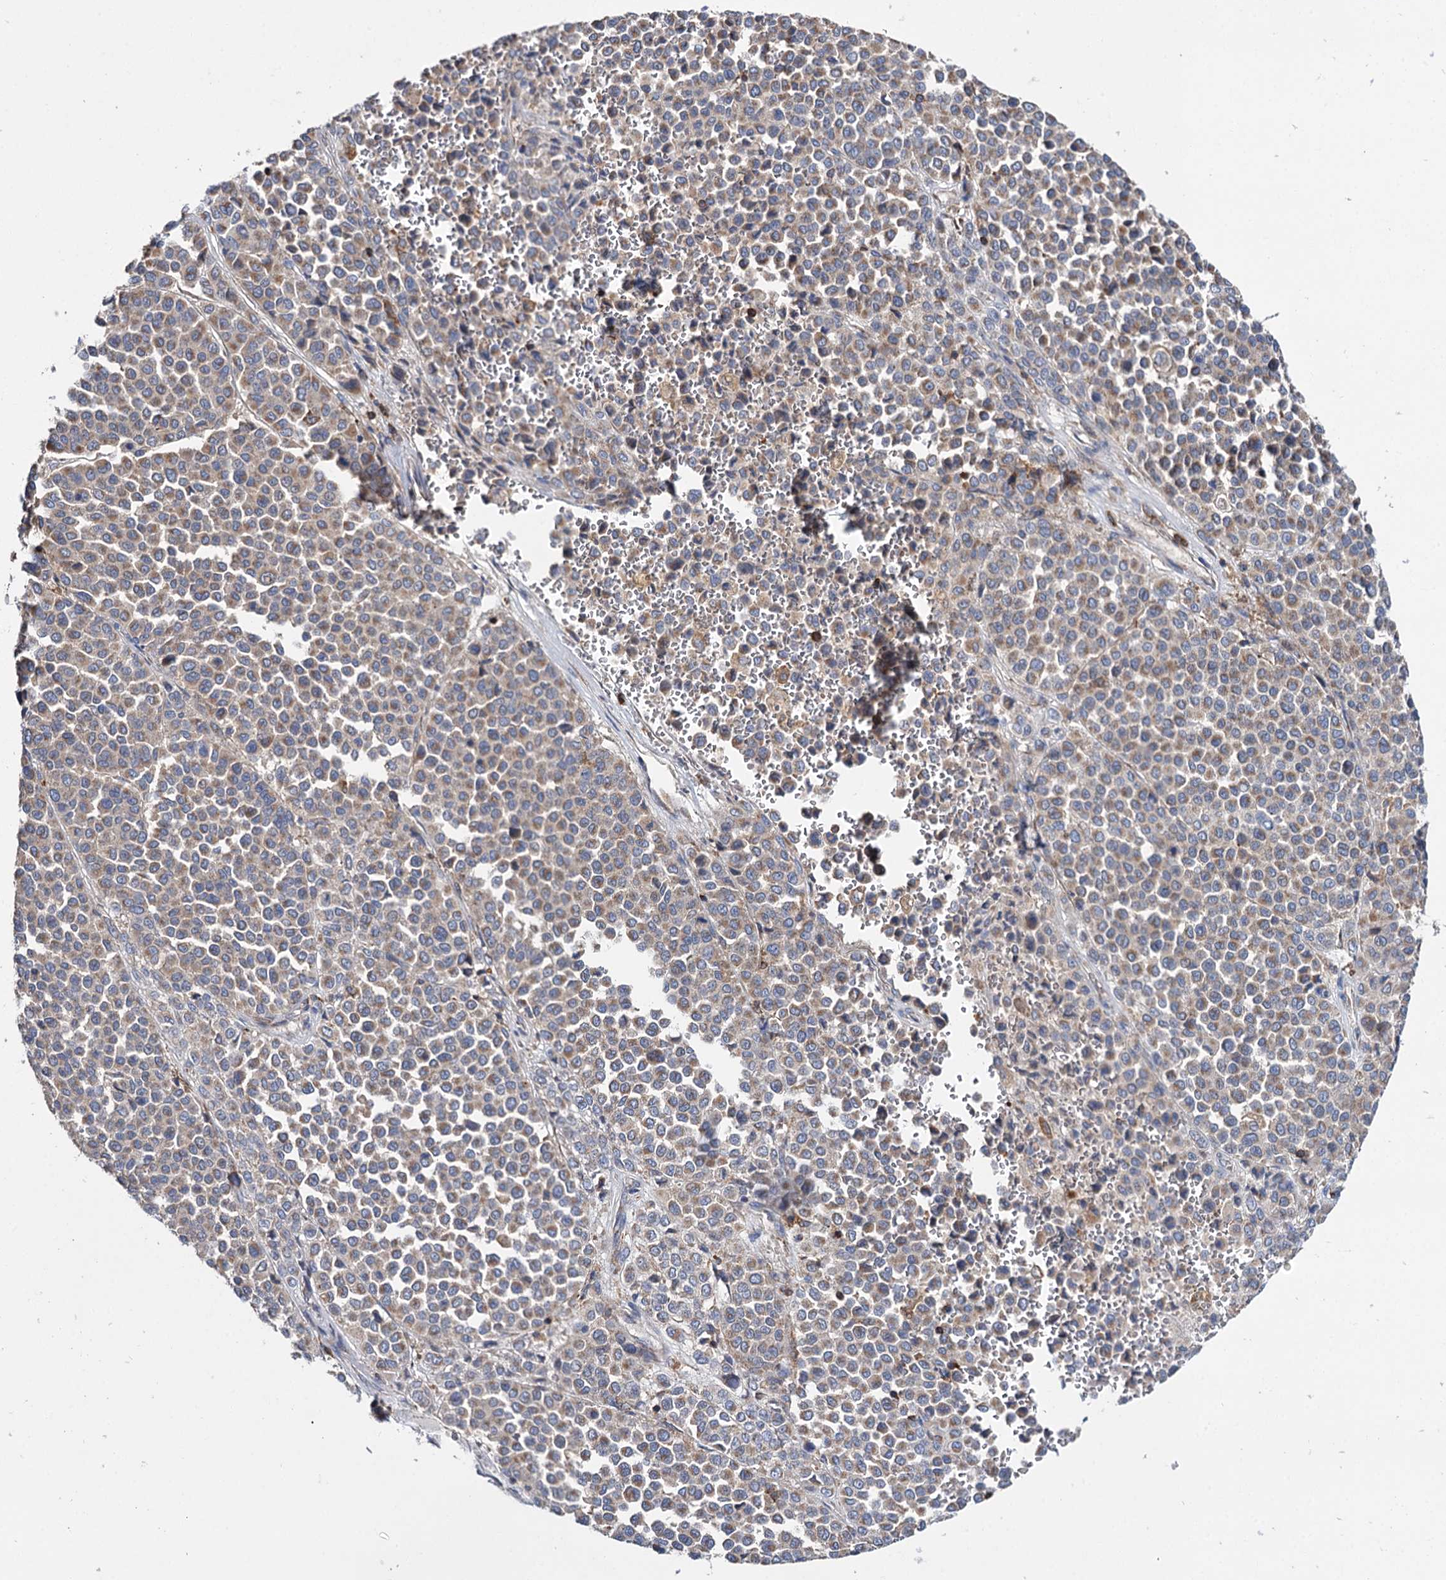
{"staining": {"intensity": "moderate", "quantity": ">75%", "location": "cytoplasmic/membranous"}, "tissue": "melanoma", "cell_type": "Tumor cells", "image_type": "cancer", "snomed": [{"axis": "morphology", "description": "Malignant melanoma, Metastatic site"}, {"axis": "topography", "description": "Pancreas"}], "caption": "Tumor cells demonstrate medium levels of moderate cytoplasmic/membranous positivity in about >75% of cells in melanoma.", "gene": "UBASH3B", "patient": {"sex": "female", "age": 30}}